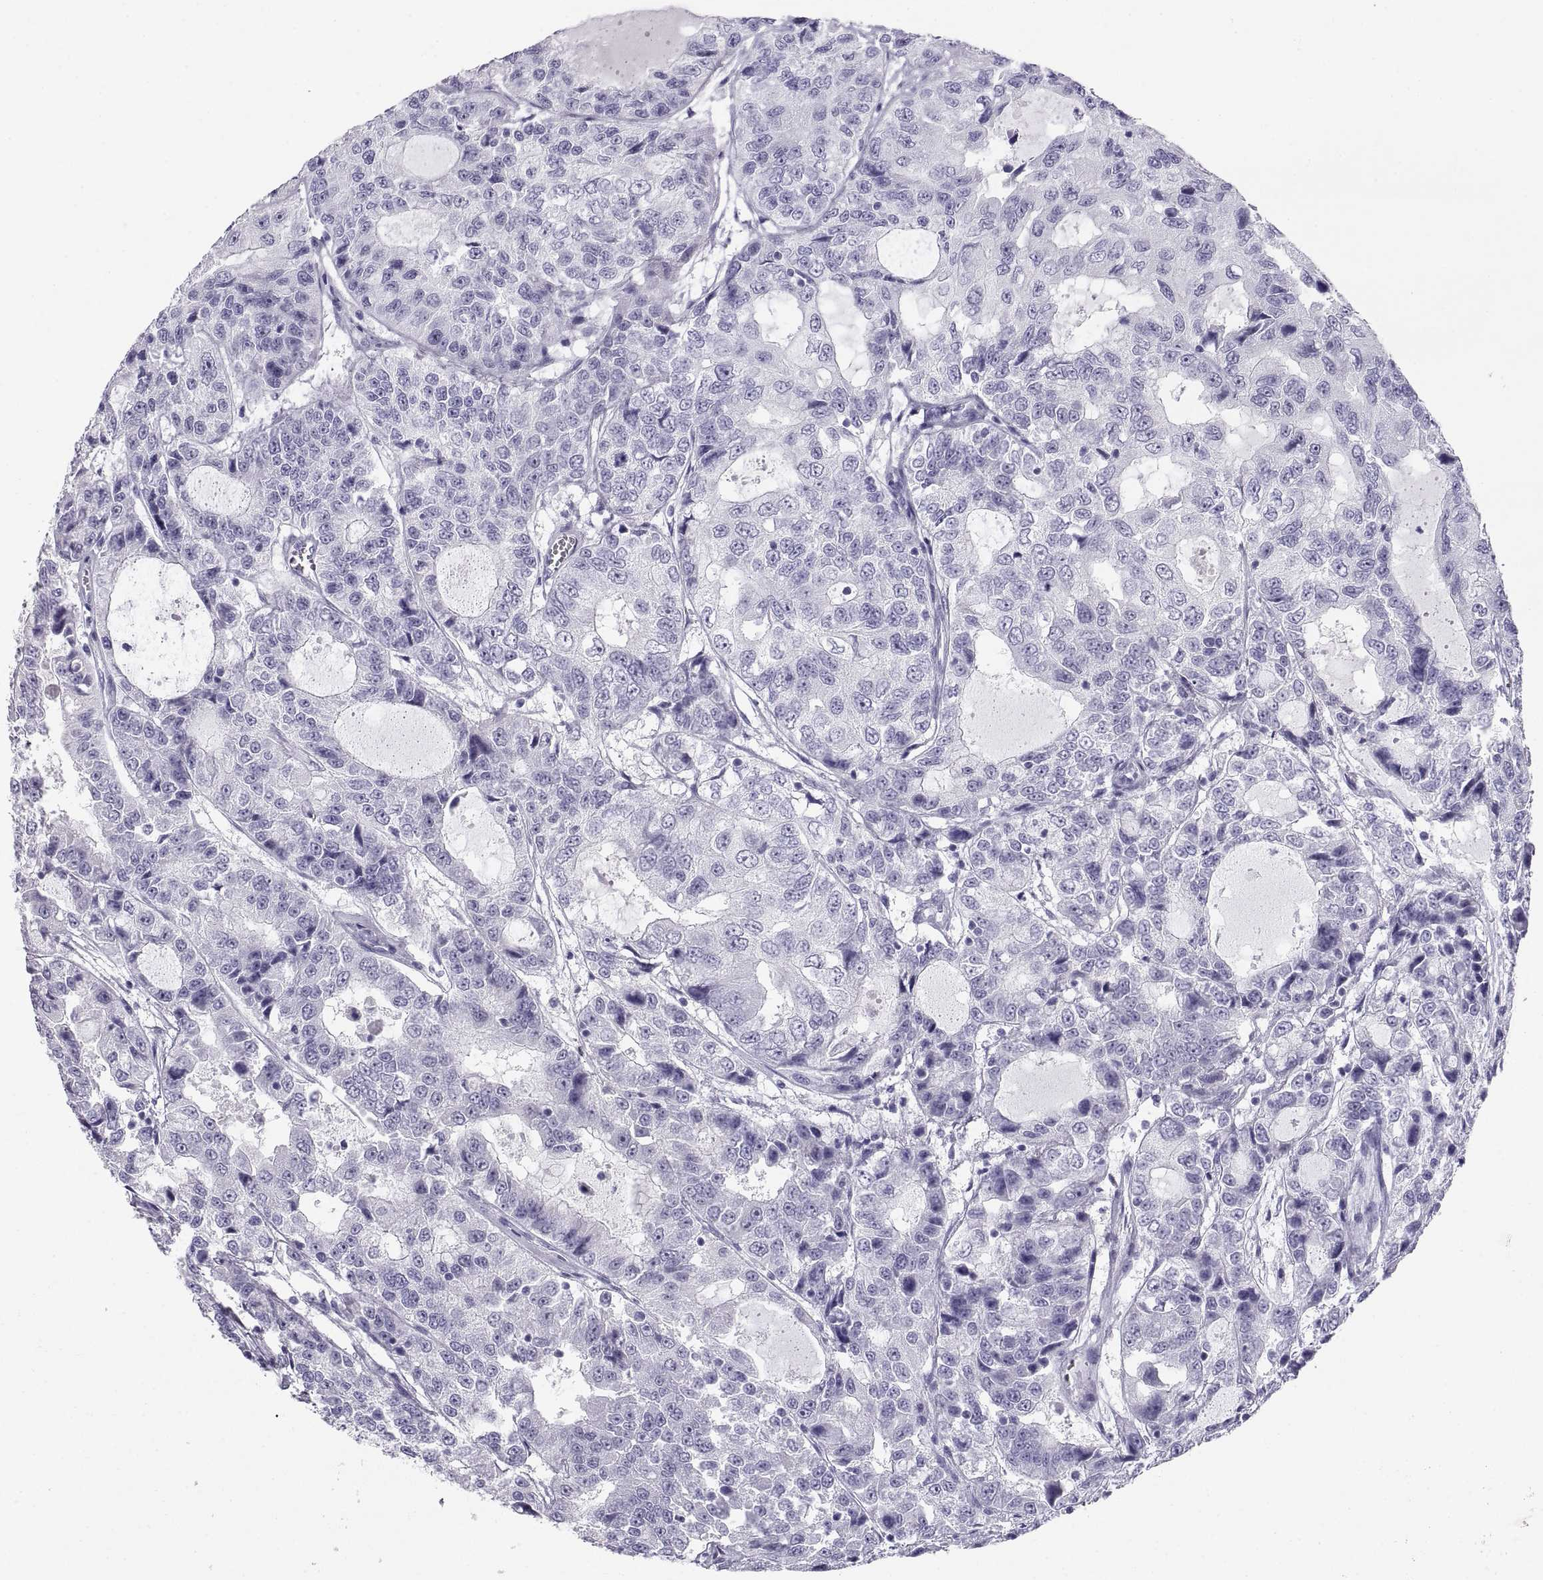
{"staining": {"intensity": "negative", "quantity": "none", "location": "none"}, "tissue": "urothelial cancer", "cell_type": "Tumor cells", "image_type": "cancer", "snomed": [{"axis": "morphology", "description": "Urothelial carcinoma, NOS"}, {"axis": "morphology", "description": "Urothelial carcinoma, High grade"}, {"axis": "topography", "description": "Urinary bladder"}], "caption": "The micrograph demonstrates no significant positivity in tumor cells of urothelial cancer.", "gene": "CT47A10", "patient": {"sex": "female", "age": 73}}